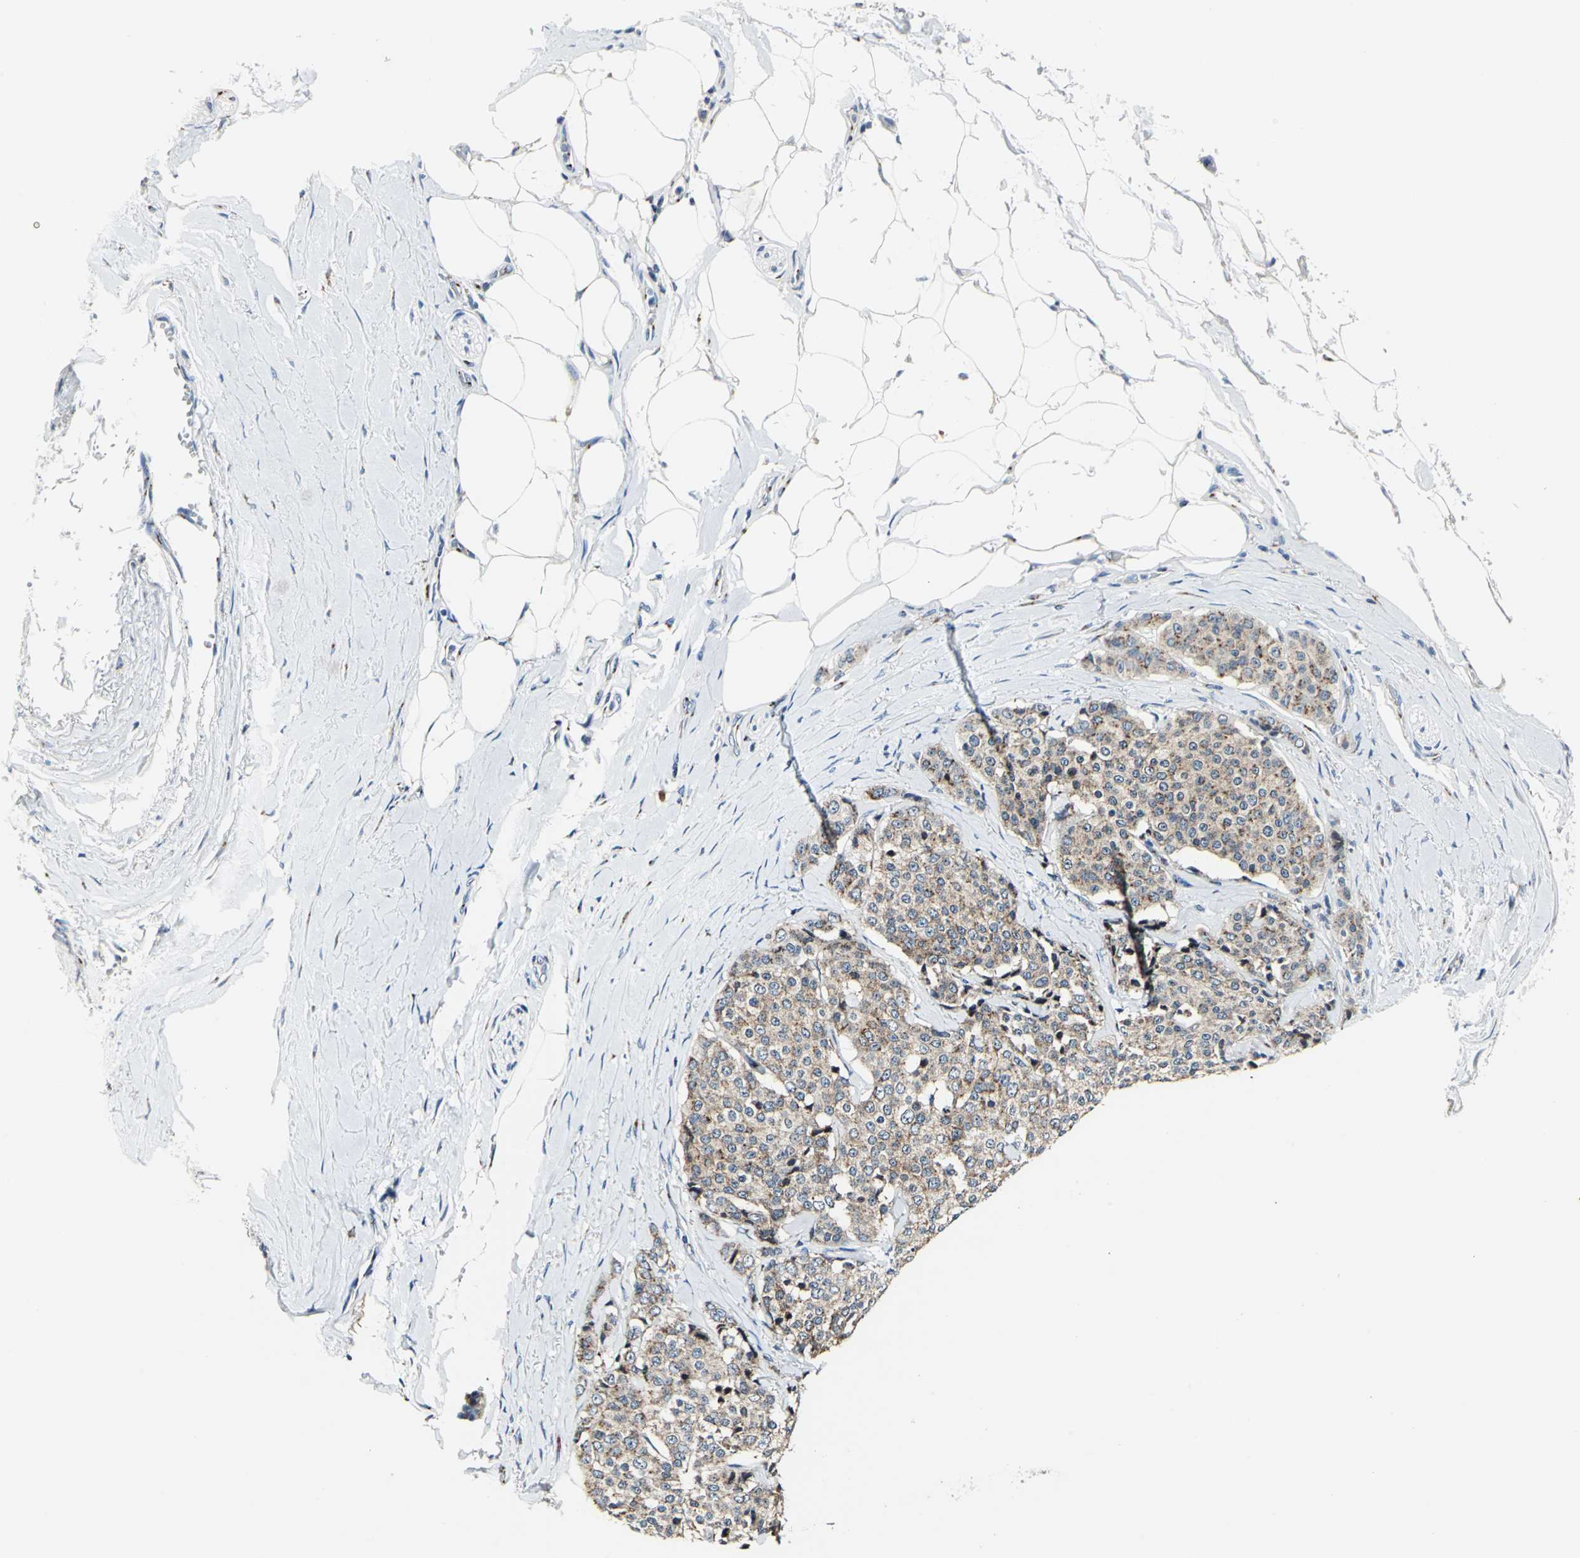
{"staining": {"intensity": "moderate", "quantity": ">75%", "location": "cytoplasmic/membranous"}, "tissue": "carcinoid", "cell_type": "Tumor cells", "image_type": "cancer", "snomed": [{"axis": "morphology", "description": "Carcinoid, malignant, NOS"}, {"axis": "topography", "description": "Colon"}], "caption": "Moderate cytoplasmic/membranous expression for a protein is appreciated in about >75% of tumor cells of malignant carcinoid using immunohistochemistry.", "gene": "GPR3", "patient": {"sex": "female", "age": 61}}